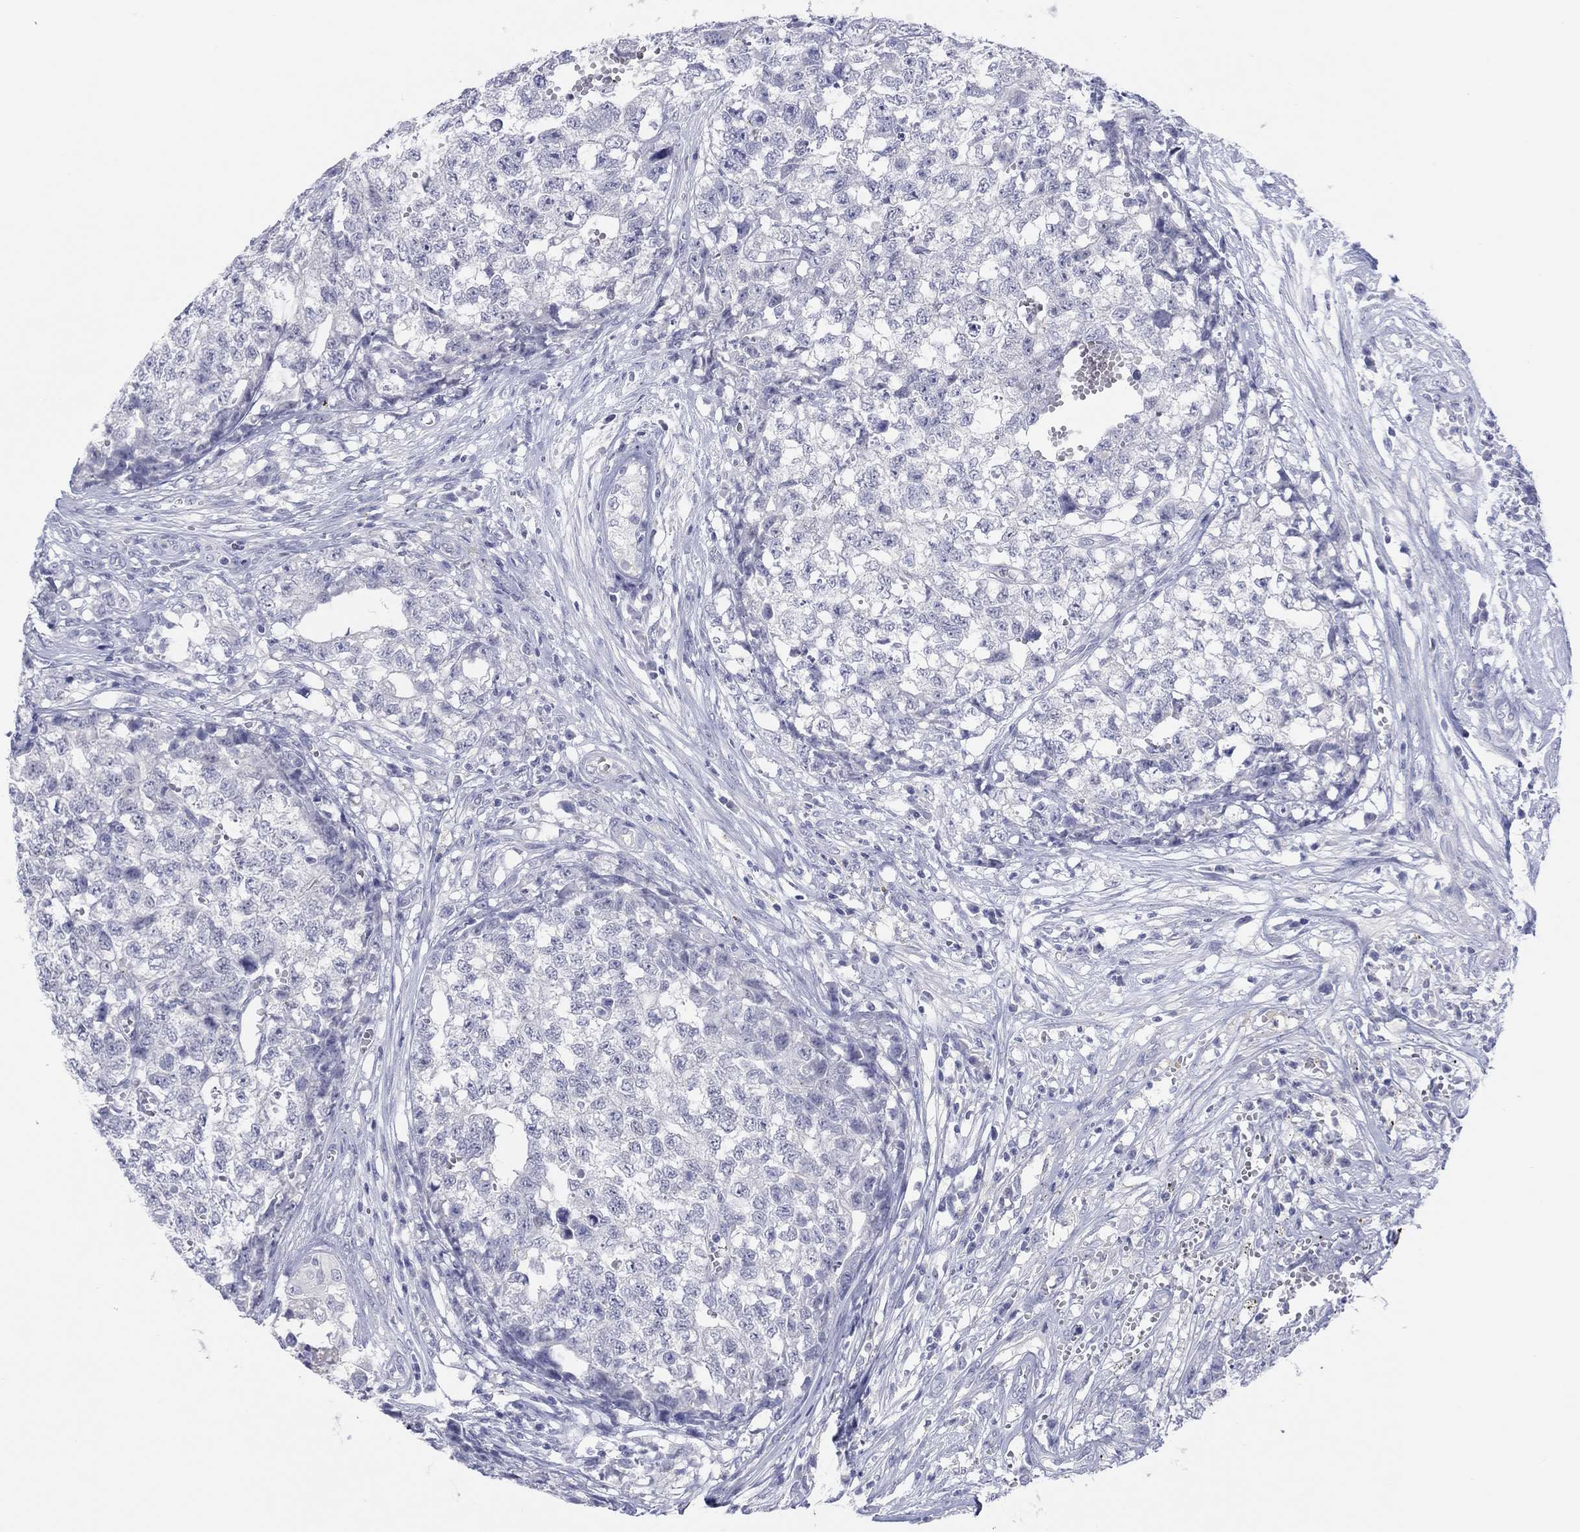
{"staining": {"intensity": "negative", "quantity": "none", "location": "none"}, "tissue": "testis cancer", "cell_type": "Tumor cells", "image_type": "cancer", "snomed": [{"axis": "morphology", "description": "Seminoma, NOS"}, {"axis": "morphology", "description": "Carcinoma, Embryonal, NOS"}, {"axis": "topography", "description": "Testis"}], "caption": "IHC of testis cancer (embryonal carcinoma) reveals no positivity in tumor cells. (DAB immunohistochemistry visualized using brightfield microscopy, high magnification).", "gene": "CPNE6", "patient": {"sex": "male", "age": 22}}